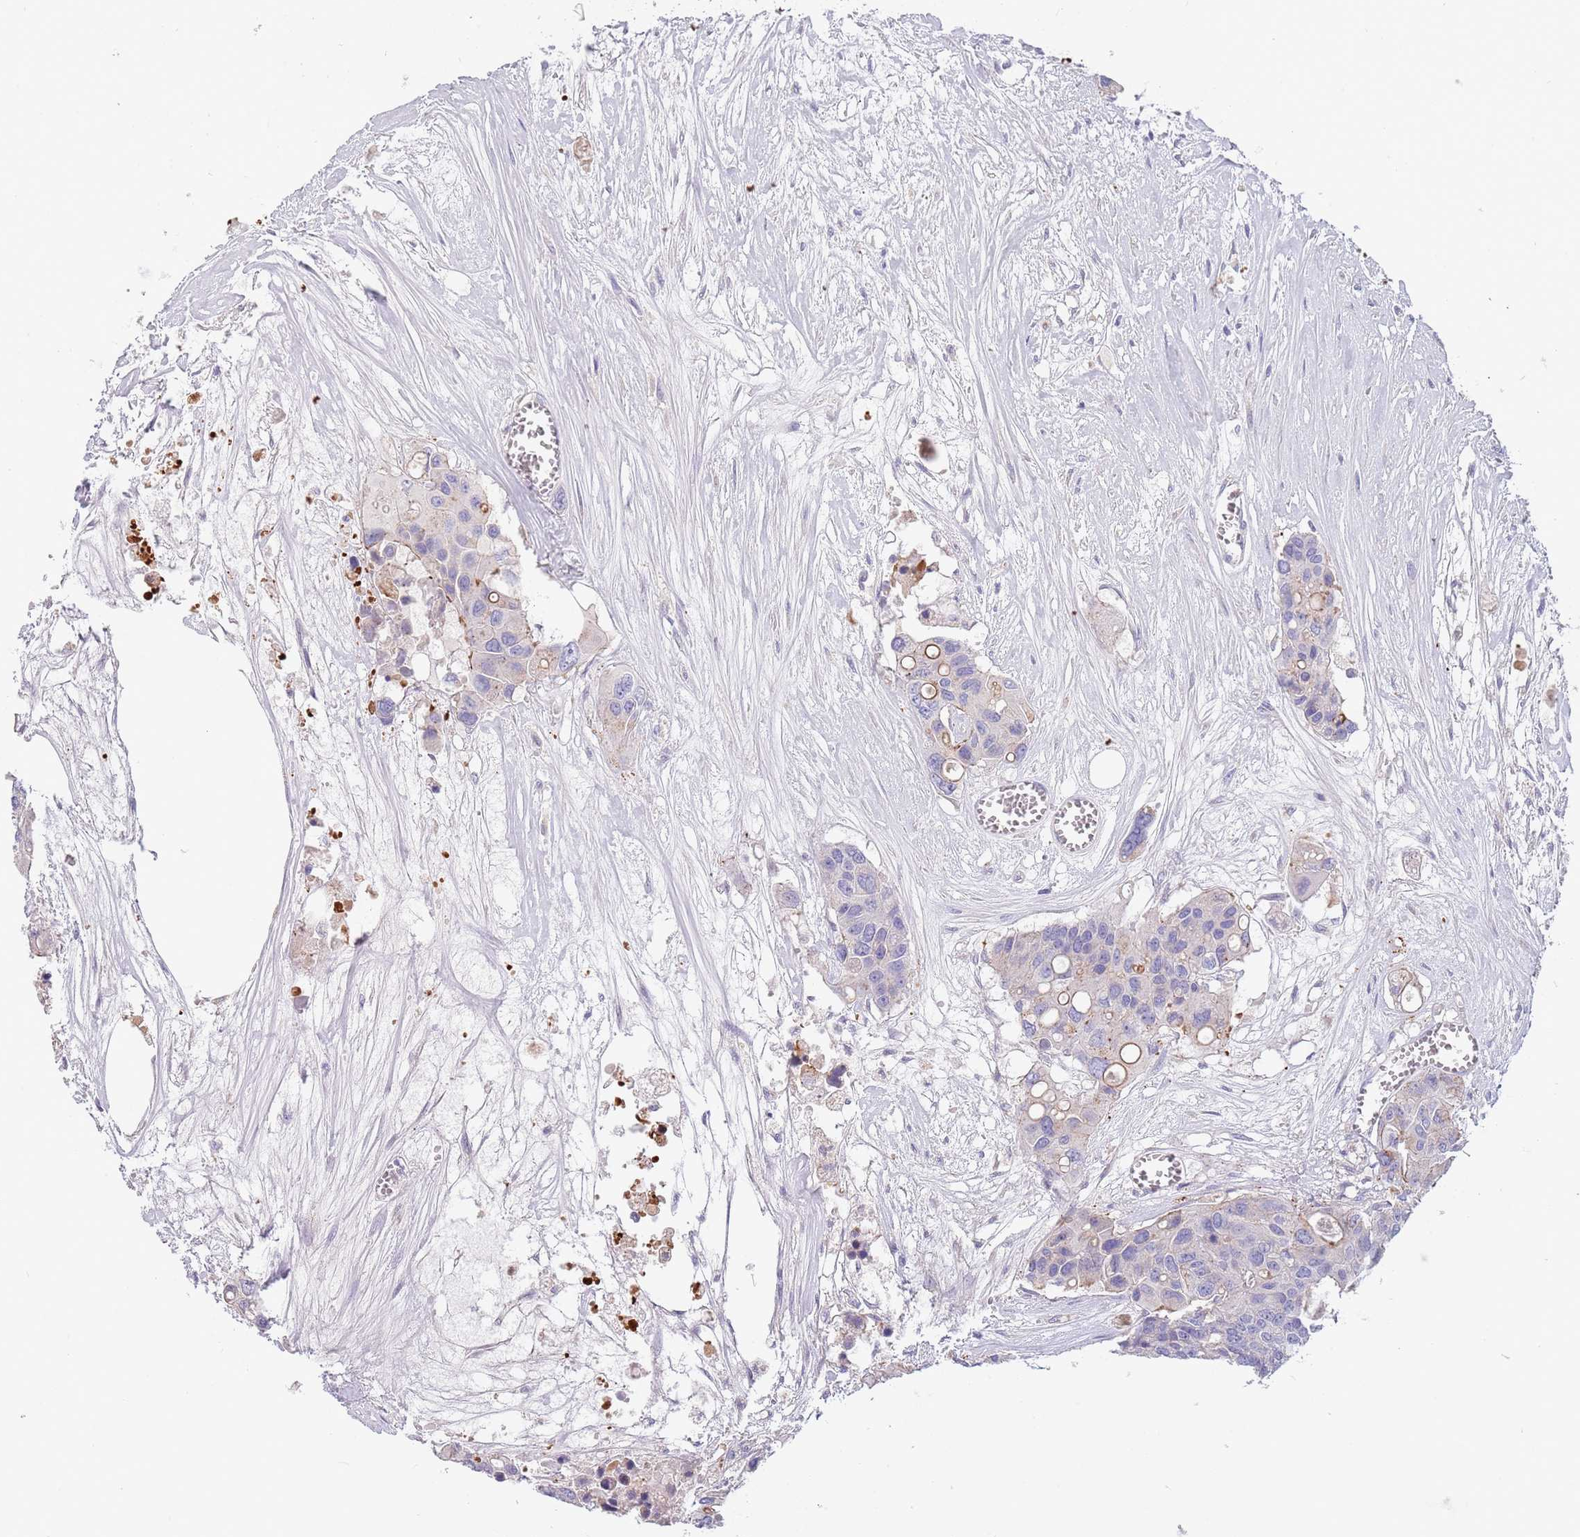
{"staining": {"intensity": "weak", "quantity": "25%-75%", "location": "cytoplasmic/membranous"}, "tissue": "colorectal cancer", "cell_type": "Tumor cells", "image_type": "cancer", "snomed": [{"axis": "morphology", "description": "Adenocarcinoma, NOS"}, {"axis": "topography", "description": "Colon"}], "caption": "IHC histopathology image of neoplastic tissue: human adenocarcinoma (colorectal) stained using immunohistochemistry (IHC) exhibits low levels of weak protein expression localized specifically in the cytoplasmic/membranous of tumor cells, appearing as a cytoplasmic/membranous brown color.", "gene": "MAN1C1", "patient": {"sex": "male", "age": 77}}